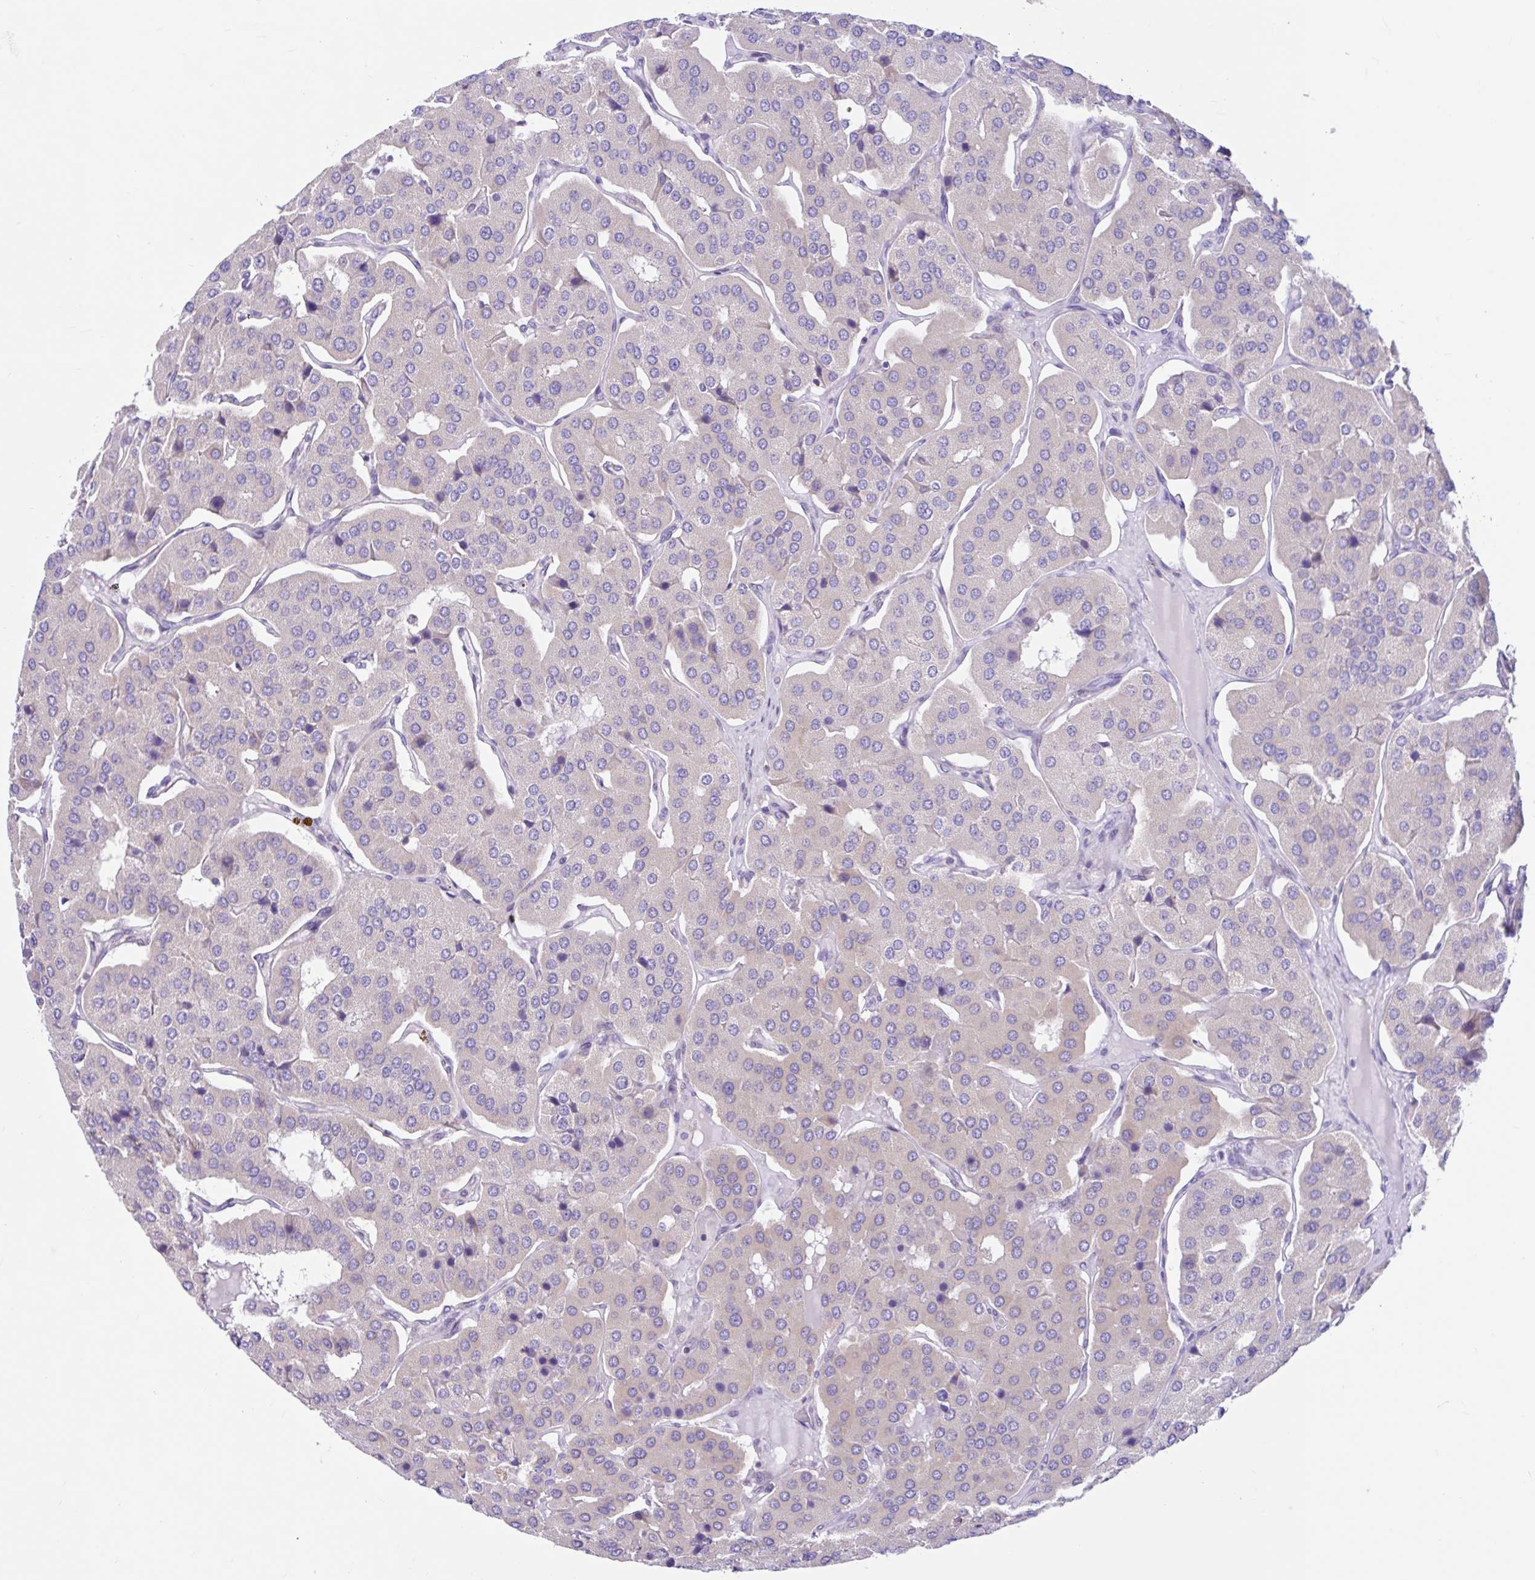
{"staining": {"intensity": "negative", "quantity": "none", "location": "none"}, "tissue": "parathyroid gland", "cell_type": "Glandular cells", "image_type": "normal", "snomed": [{"axis": "morphology", "description": "Normal tissue, NOS"}, {"axis": "morphology", "description": "Adenoma, NOS"}, {"axis": "topography", "description": "Parathyroid gland"}], "caption": "Glandular cells show no significant protein staining in unremarkable parathyroid gland.", "gene": "NDUFS2", "patient": {"sex": "female", "age": 86}}